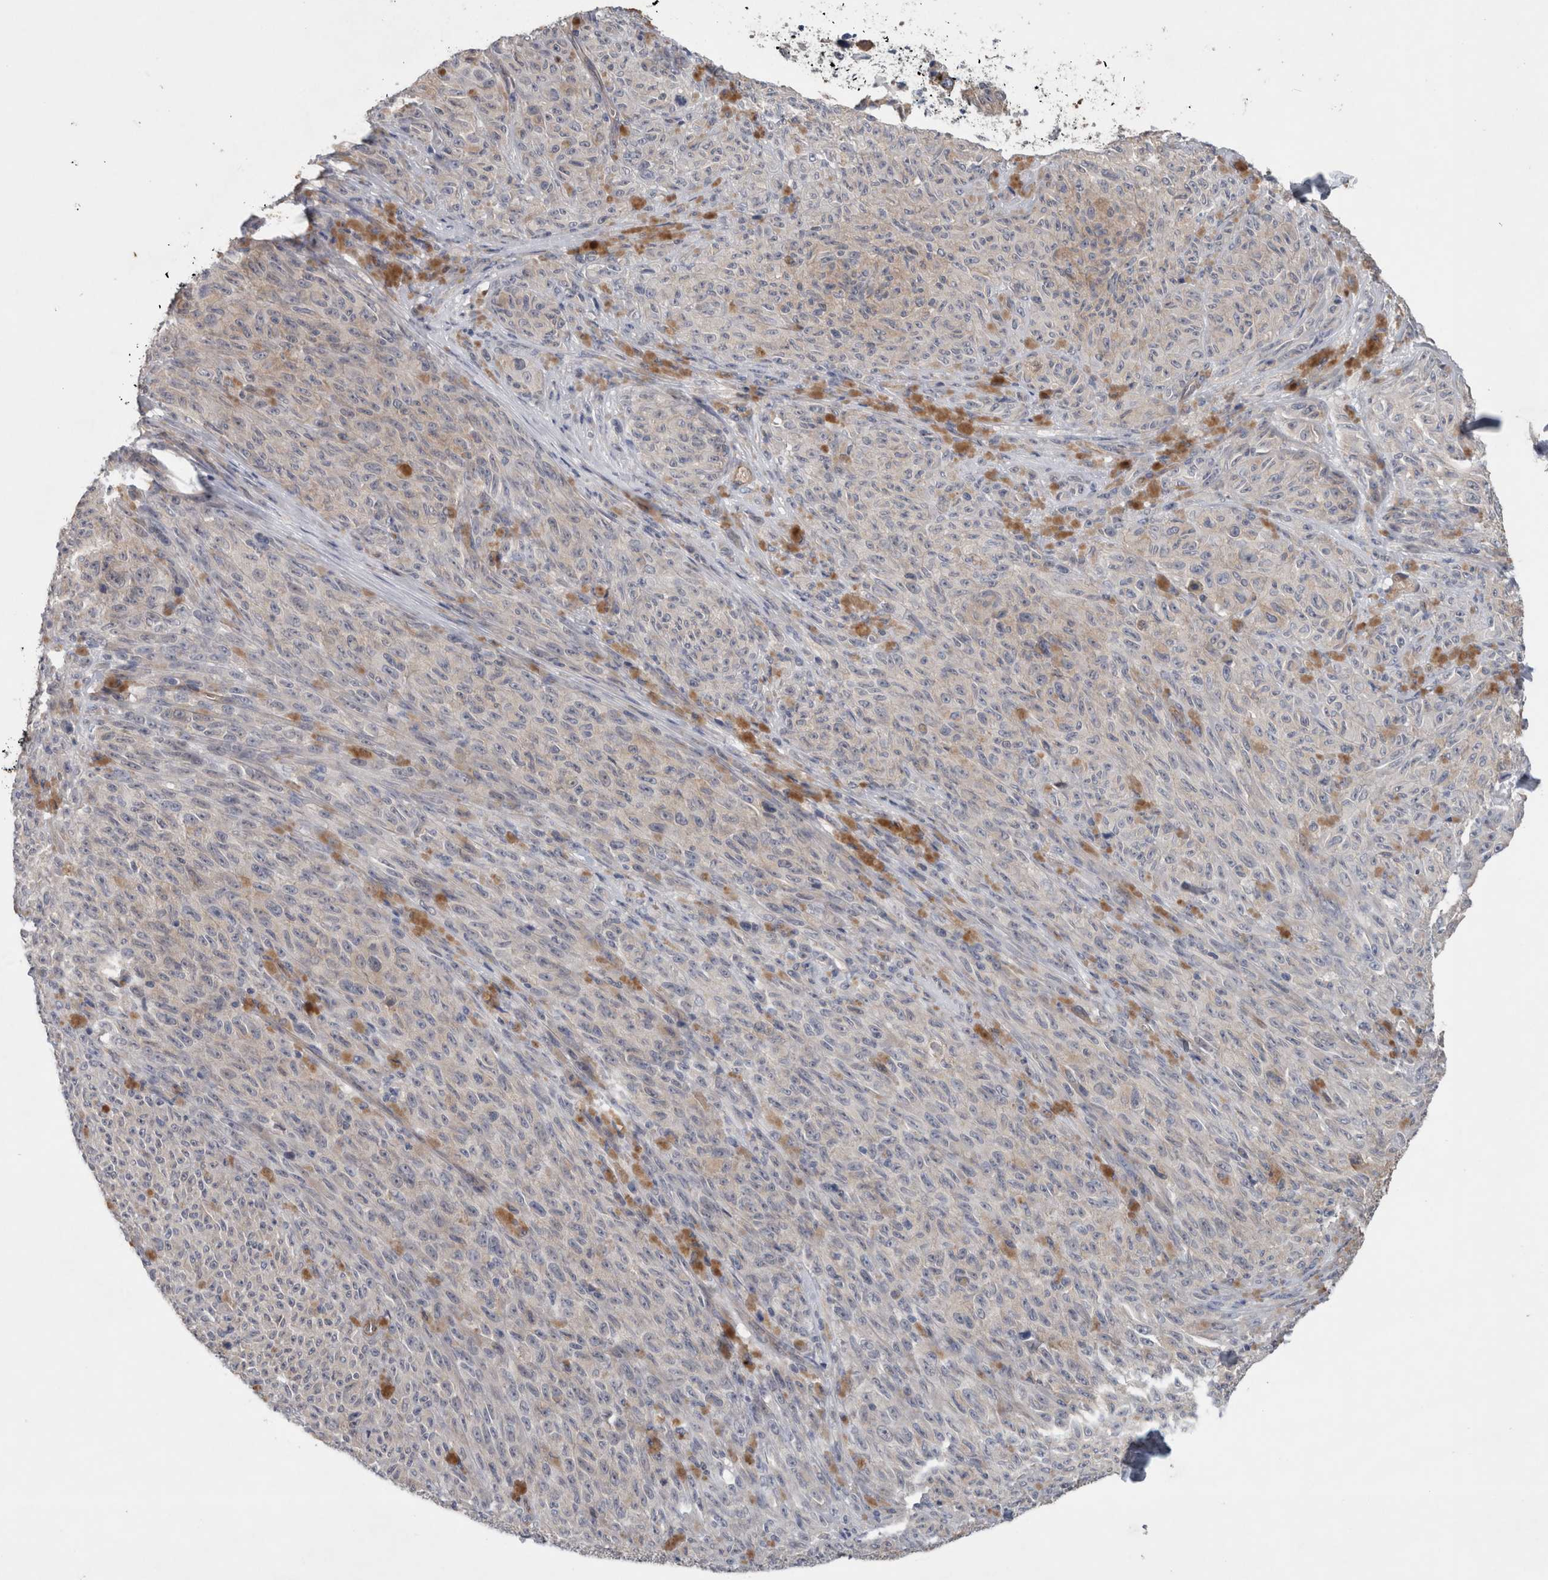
{"staining": {"intensity": "negative", "quantity": "none", "location": "none"}, "tissue": "melanoma", "cell_type": "Tumor cells", "image_type": "cancer", "snomed": [{"axis": "morphology", "description": "Malignant melanoma, NOS"}, {"axis": "topography", "description": "Skin"}], "caption": "Malignant melanoma was stained to show a protein in brown. There is no significant staining in tumor cells.", "gene": "BCAM", "patient": {"sex": "female", "age": 82}}